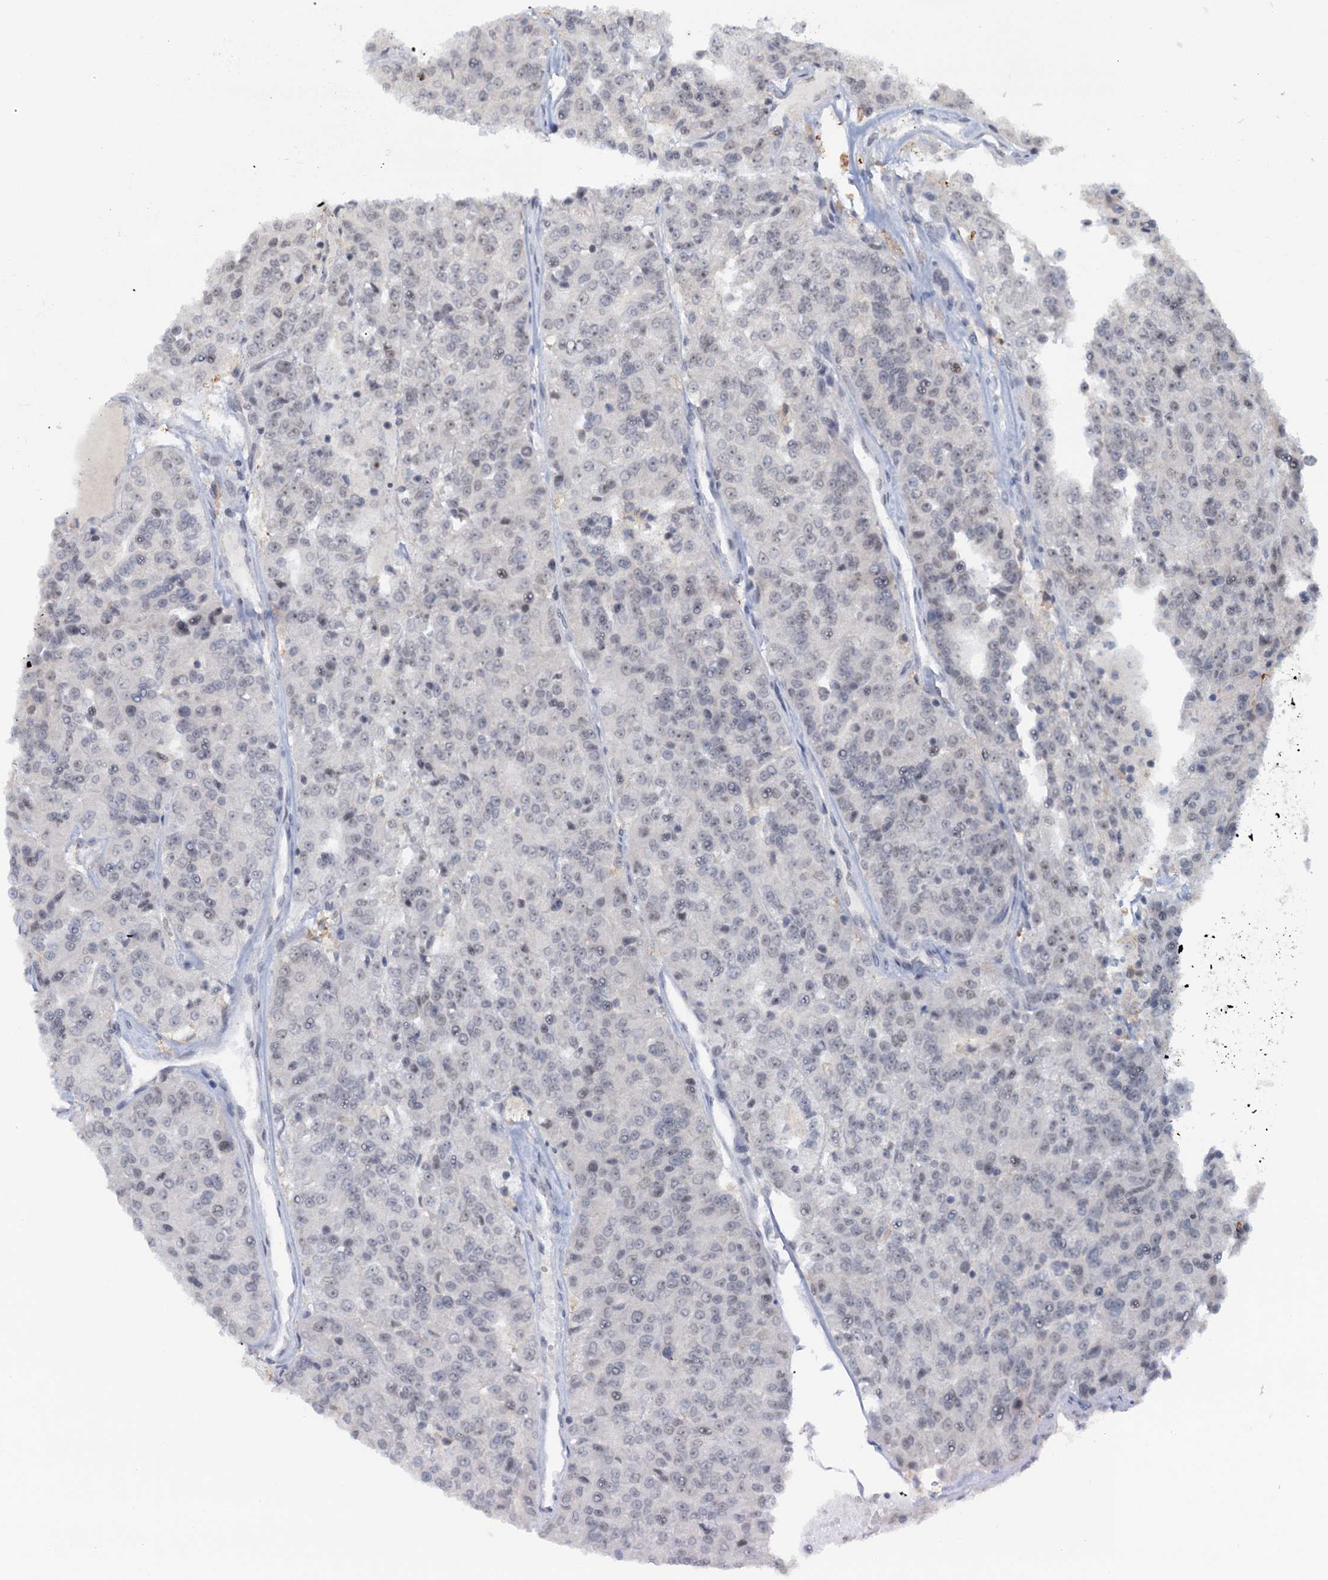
{"staining": {"intensity": "weak", "quantity": "<25%", "location": "nuclear"}, "tissue": "renal cancer", "cell_type": "Tumor cells", "image_type": "cancer", "snomed": [{"axis": "morphology", "description": "Adenocarcinoma, NOS"}, {"axis": "topography", "description": "Kidney"}], "caption": "An image of adenocarcinoma (renal) stained for a protein shows no brown staining in tumor cells. (DAB immunohistochemistry (IHC) visualized using brightfield microscopy, high magnification).", "gene": "C1D", "patient": {"sex": "female", "age": 63}}